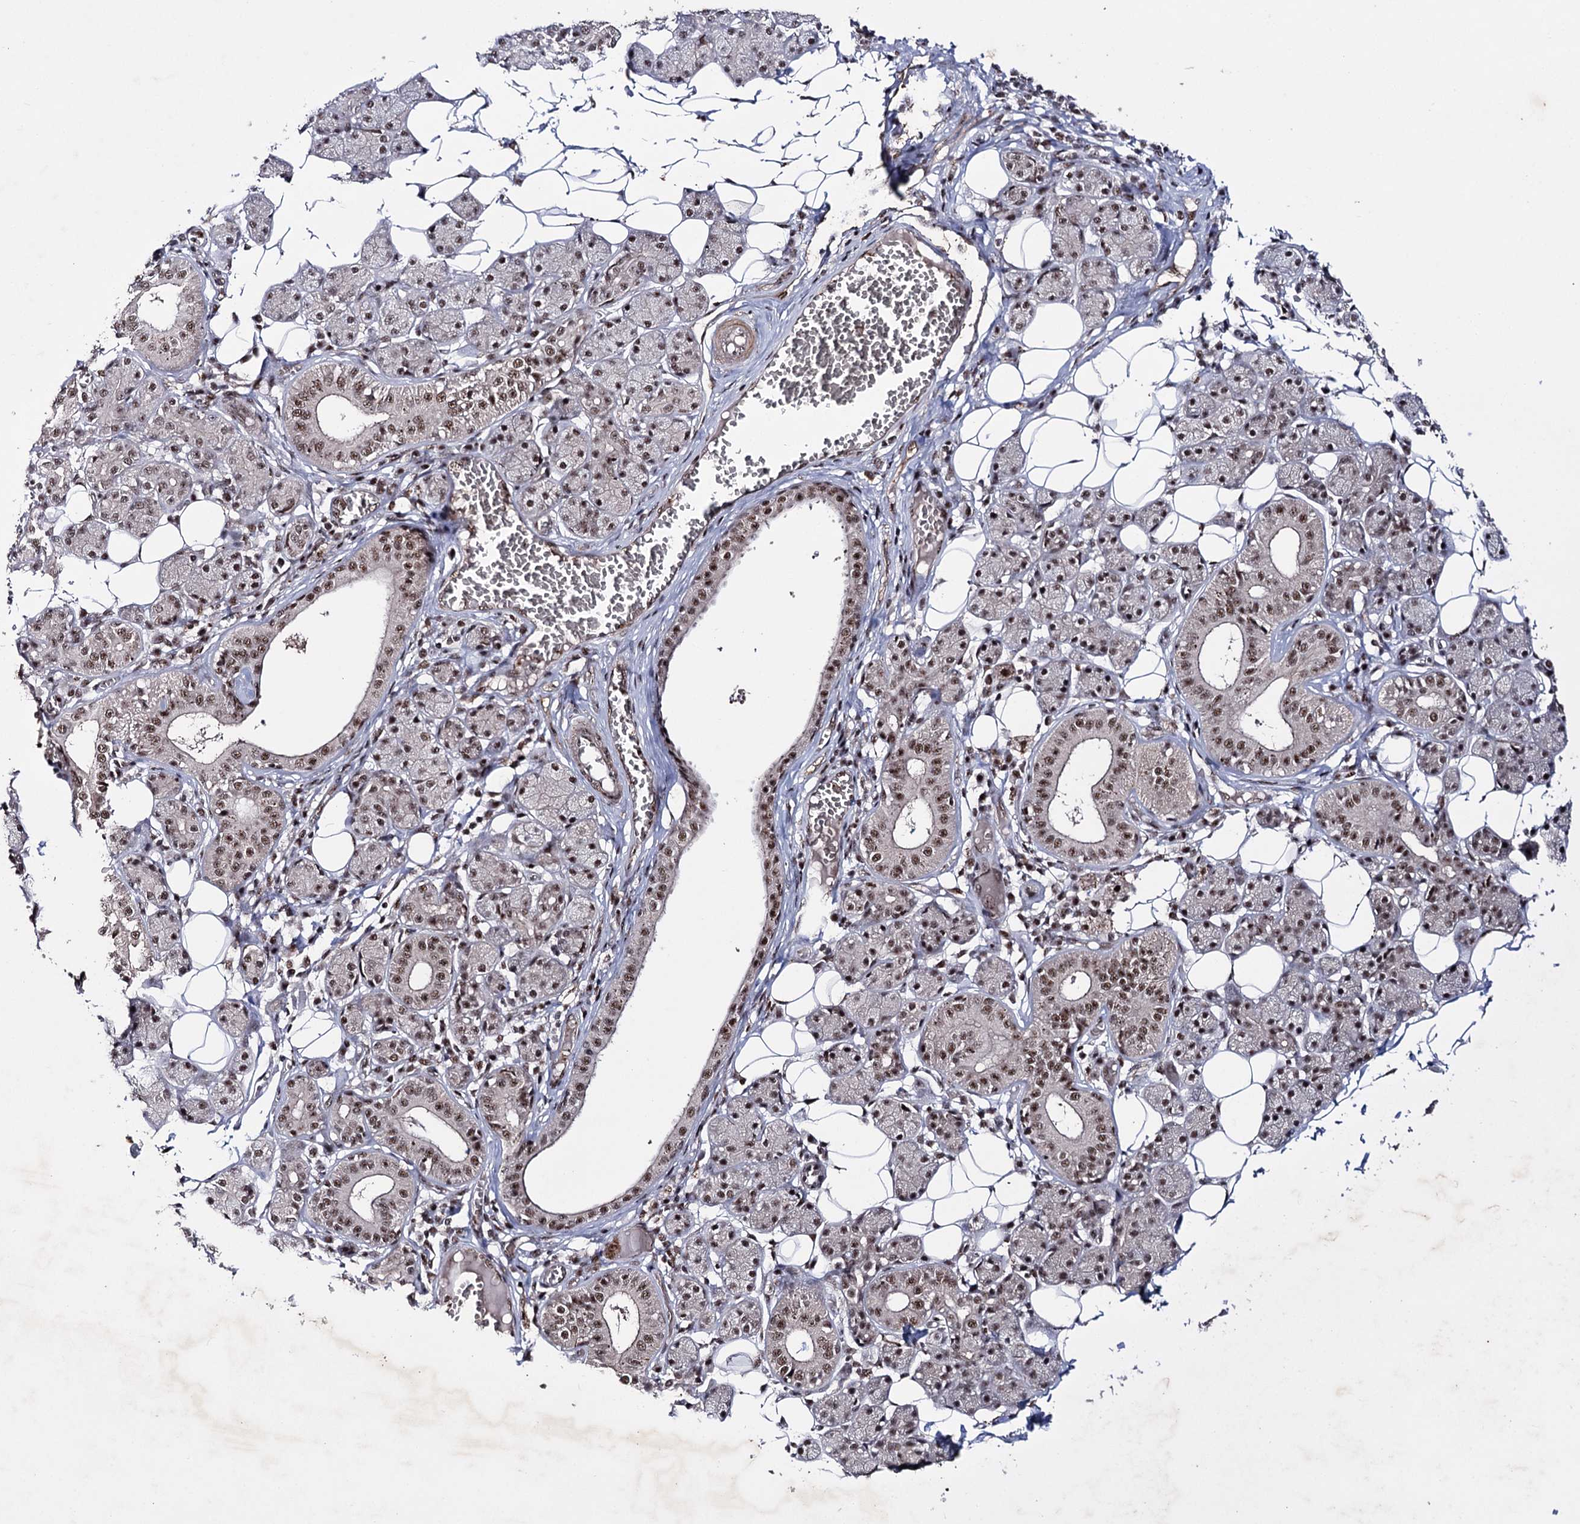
{"staining": {"intensity": "moderate", "quantity": ">75%", "location": "nuclear"}, "tissue": "salivary gland", "cell_type": "Glandular cells", "image_type": "normal", "snomed": [{"axis": "morphology", "description": "Normal tissue, NOS"}, {"axis": "topography", "description": "Salivary gland"}], "caption": "Immunohistochemistry (IHC) image of normal salivary gland: salivary gland stained using immunohistochemistry (IHC) demonstrates medium levels of moderate protein expression localized specifically in the nuclear of glandular cells, appearing as a nuclear brown color.", "gene": "PRPF40A", "patient": {"sex": "female", "age": 33}}